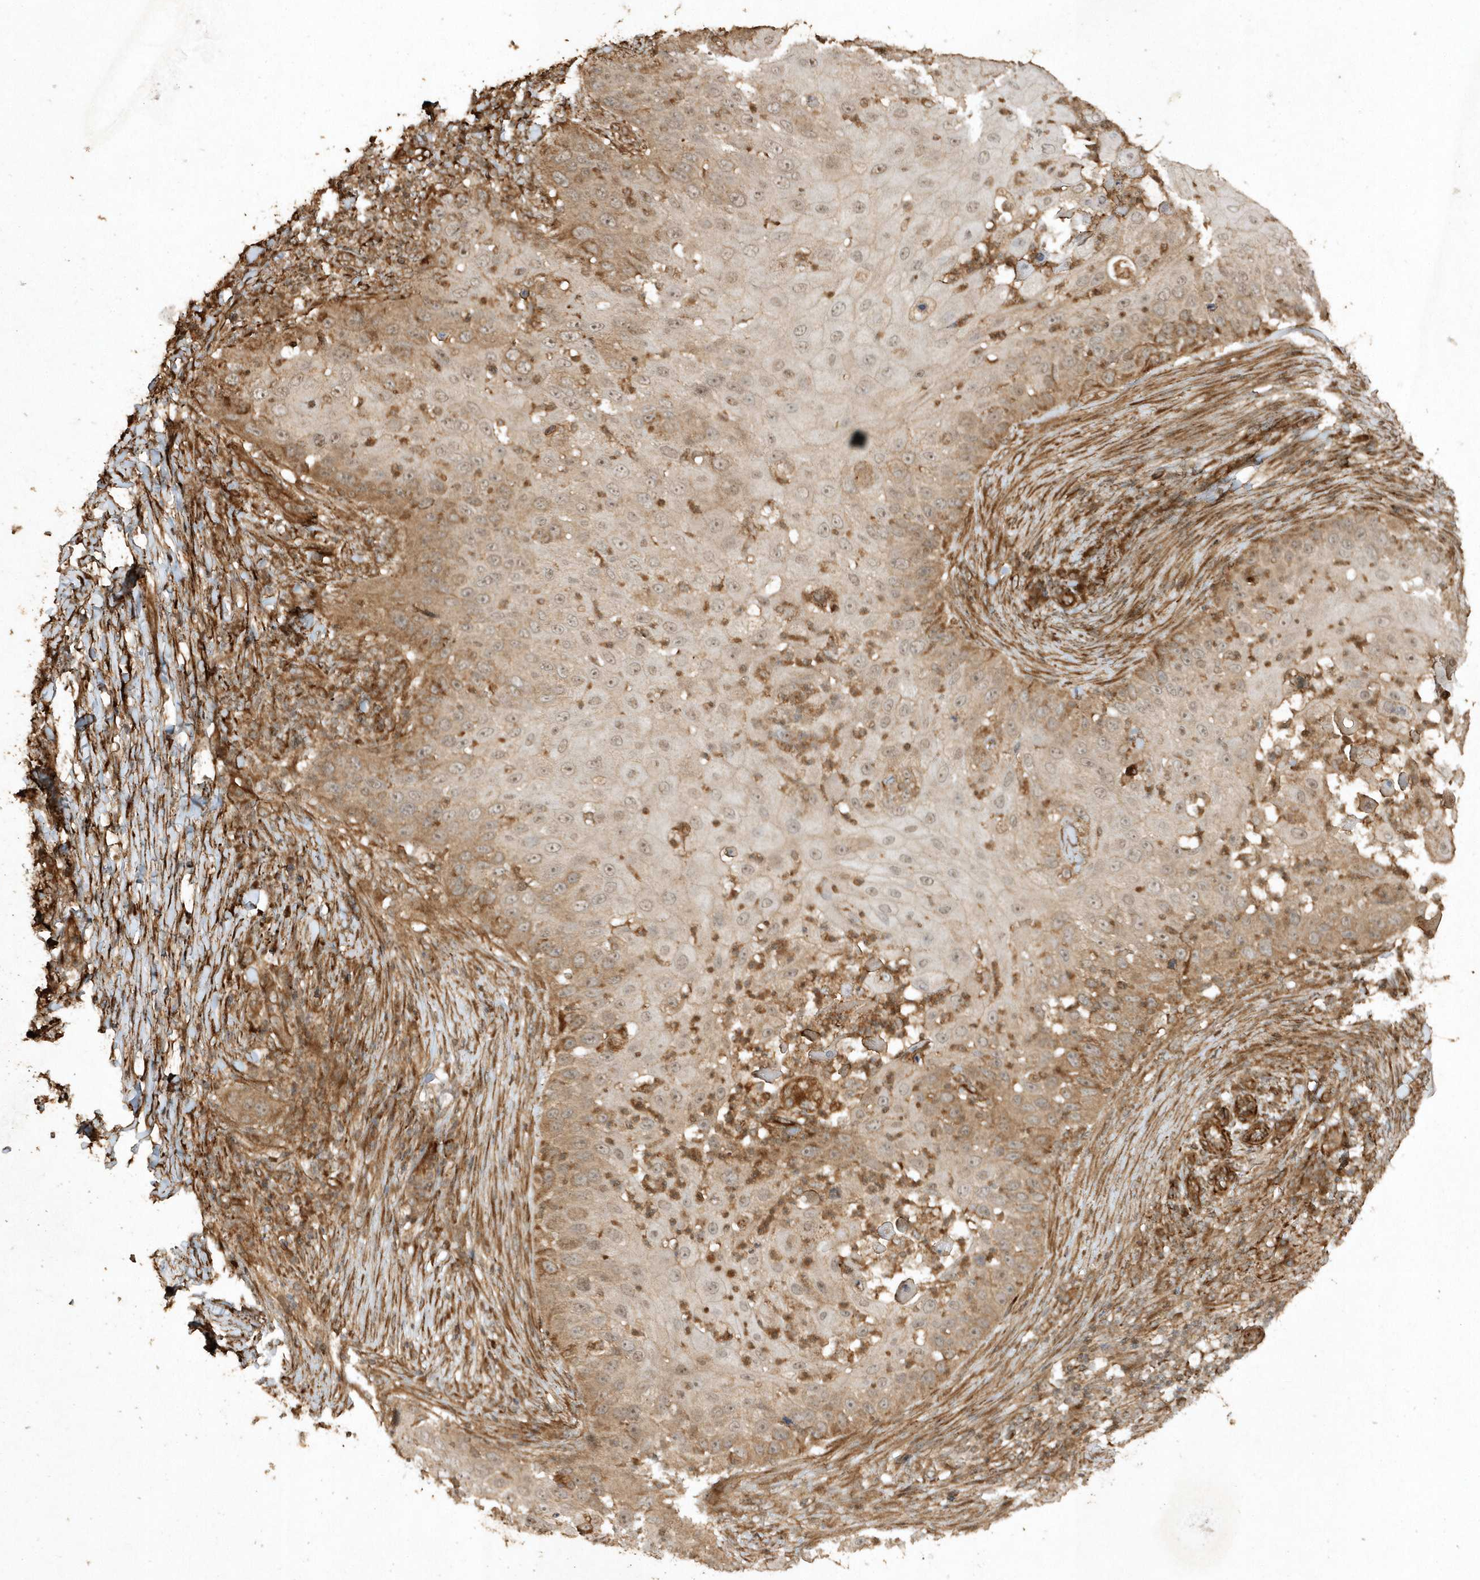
{"staining": {"intensity": "moderate", "quantity": "25%-75%", "location": "cytoplasmic/membranous"}, "tissue": "skin cancer", "cell_type": "Tumor cells", "image_type": "cancer", "snomed": [{"axis": "morphology", "description": "Squamous cell carcinoma, NOS"}, {"axis": "topography", "description": "Skin"}], "caption": "IHC image of squamous cell carcinoma (skin) stained for a protein (brown), which exhibits medium levels of moderate cytoplasmic/membranous staining in approximately 25%-75% of tumor cells.", "gene": "AVPI1", "patient": {"sex": "female", "age": 44}}